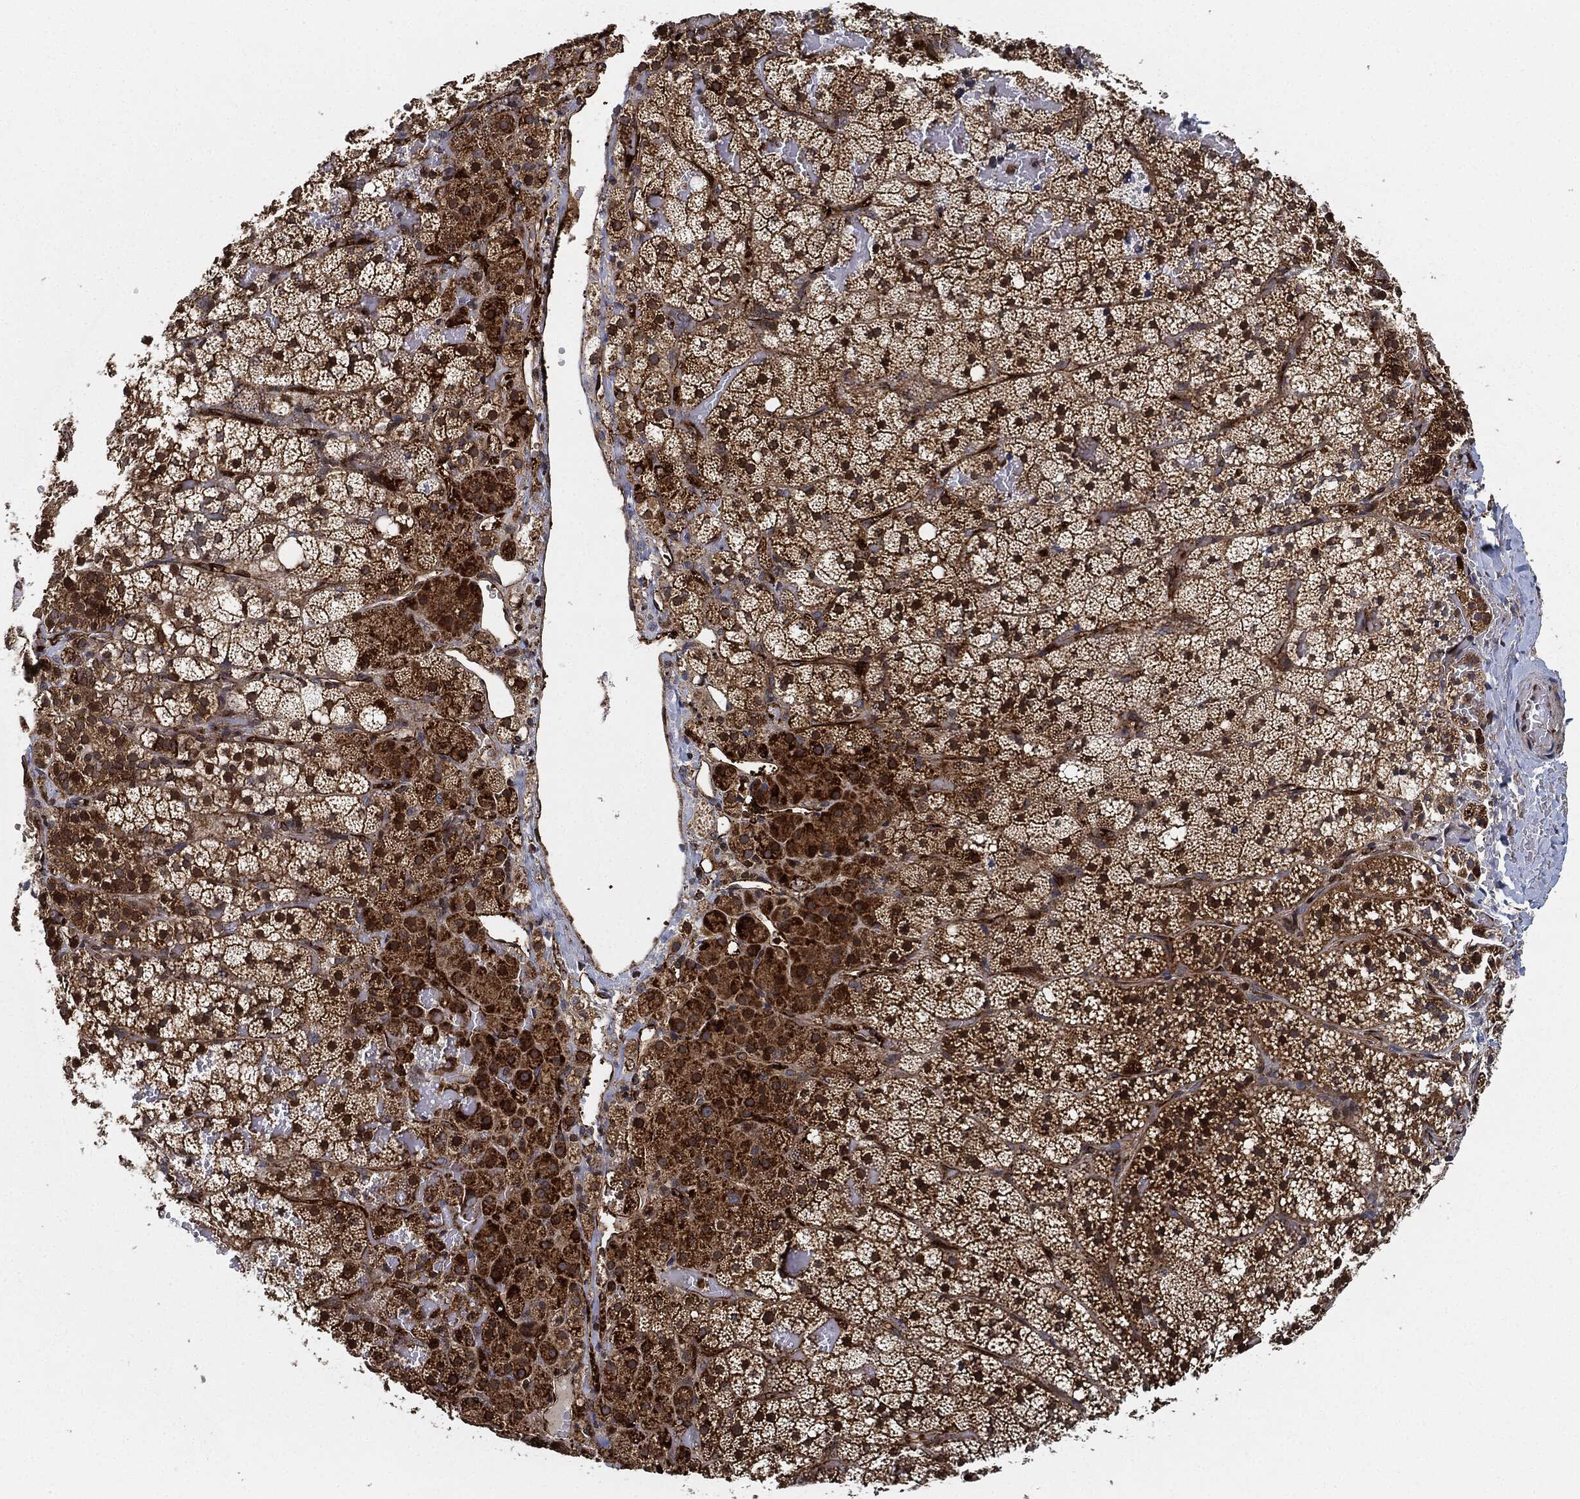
{"staining": {"intensity": "strong", "quantity": "25%-75%", "location": "cytoplasmic/membranous"}, "tissue": "adrenal gland", "cell_type": "Glandular cells", "image_type": "normal", "snomed": [{"axis": "morphology", "description": "Normal tissue, NOS"}, {"axis": "topography", "description": "Adrenal gland"}], "caption": "Immunohistochemistry (DAB (3,3'-diaminobenzidine)) staining of normal human adrenal gland exhibits strong cytoplasmic/membranous protein positivity in about 25%-75% of glandular cells.", "gene": "MAP3K3", "patient": {"sex": "male", "age": 53}}